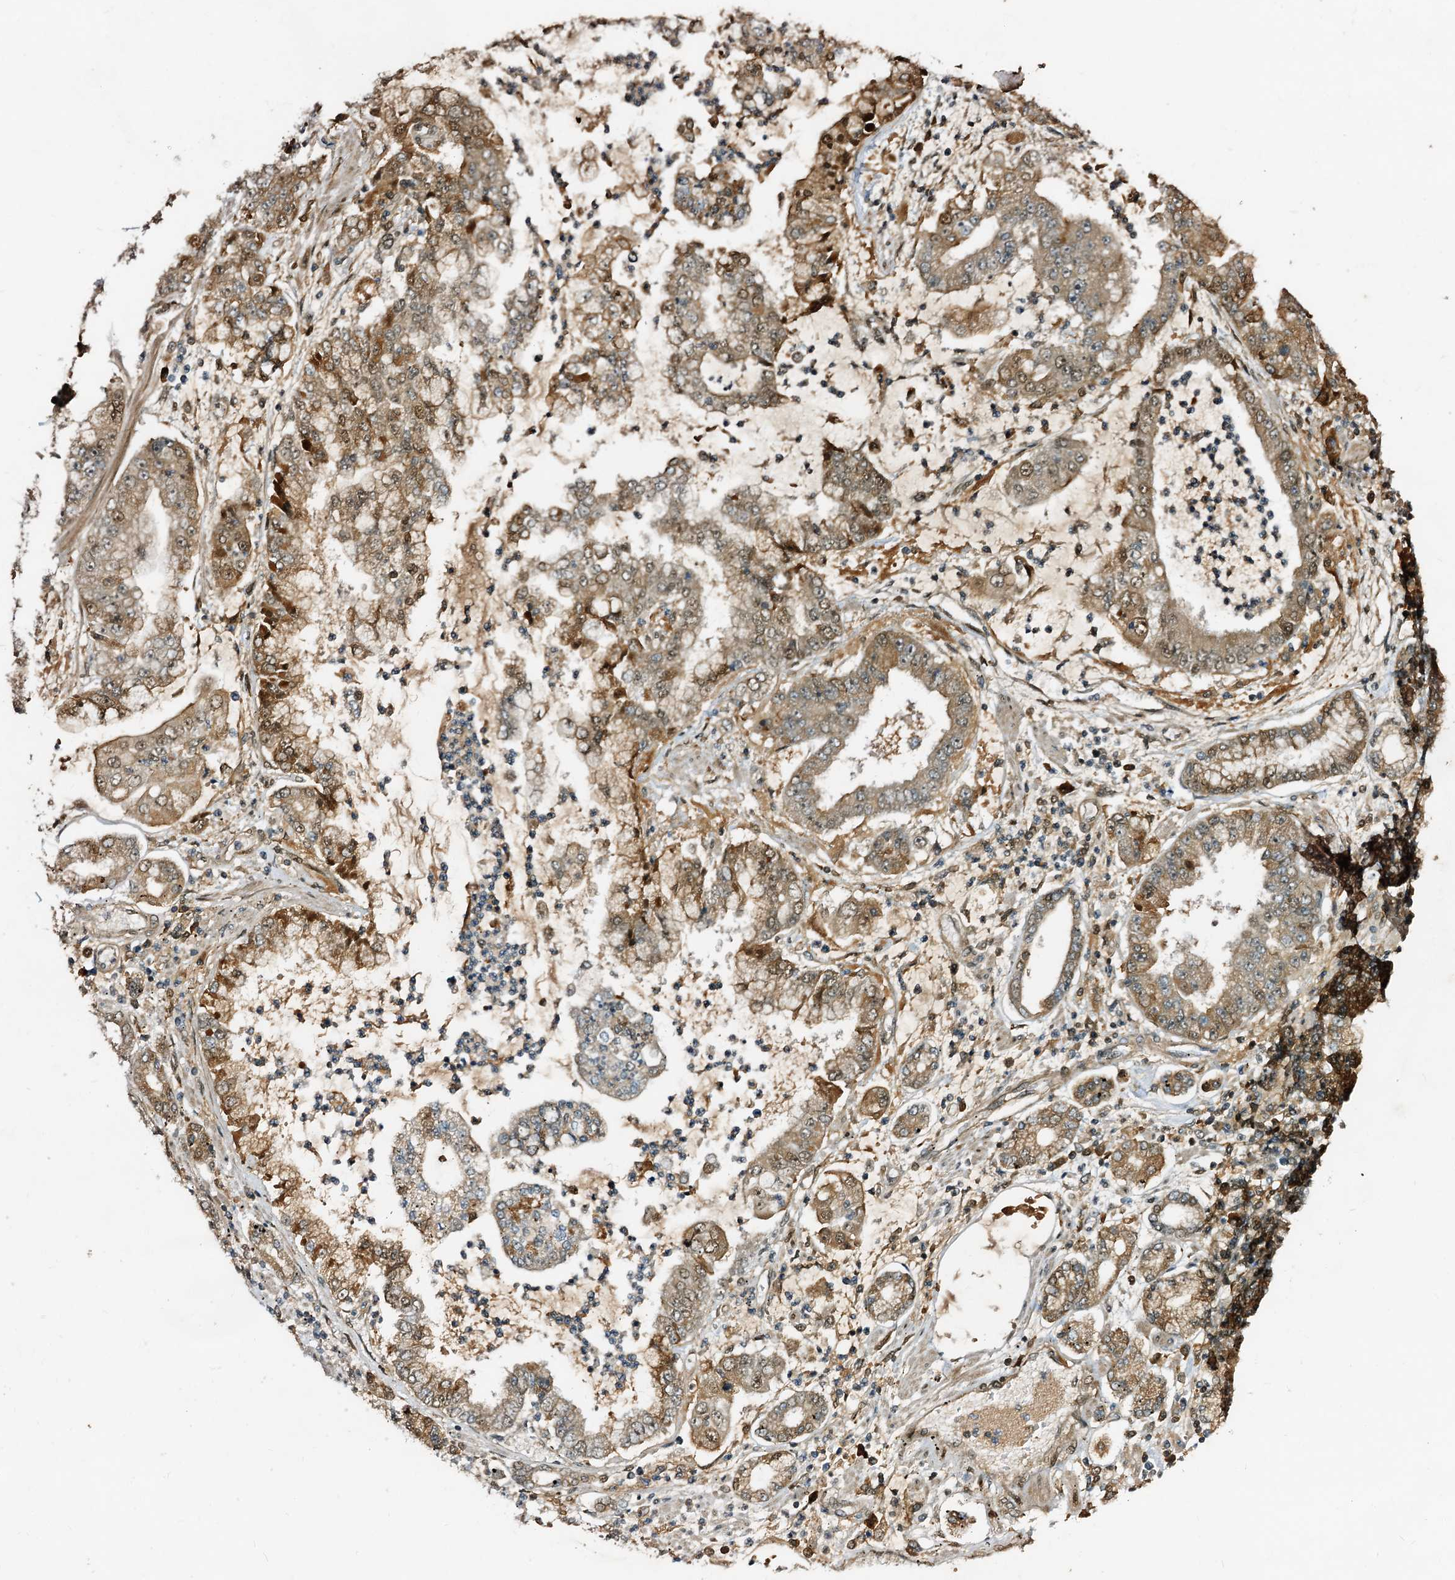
{"staining": {"intensity": "moderate", "quantity": ">75%", "location": "cytoplasmic/membranous,nuclear"}, "tissue": "stomach cancer", "cell_type": "Tumor cells", "image_type": "cancer", "snomed": [{"axis": "morphology", "description": "Adenocarcinoma, NOS"}, {"axis": "topography", "description": "Stomach"}], "caption": "Approximately >75% of tumor cells in stomach adenocarcinoma show moderate cytoplasmic/membranous and nuclear protein staining as visualized by brown immunohistochemical staining.", "gene": "TRAPPC4", "patient": {"sex": "male", "age": 76}}